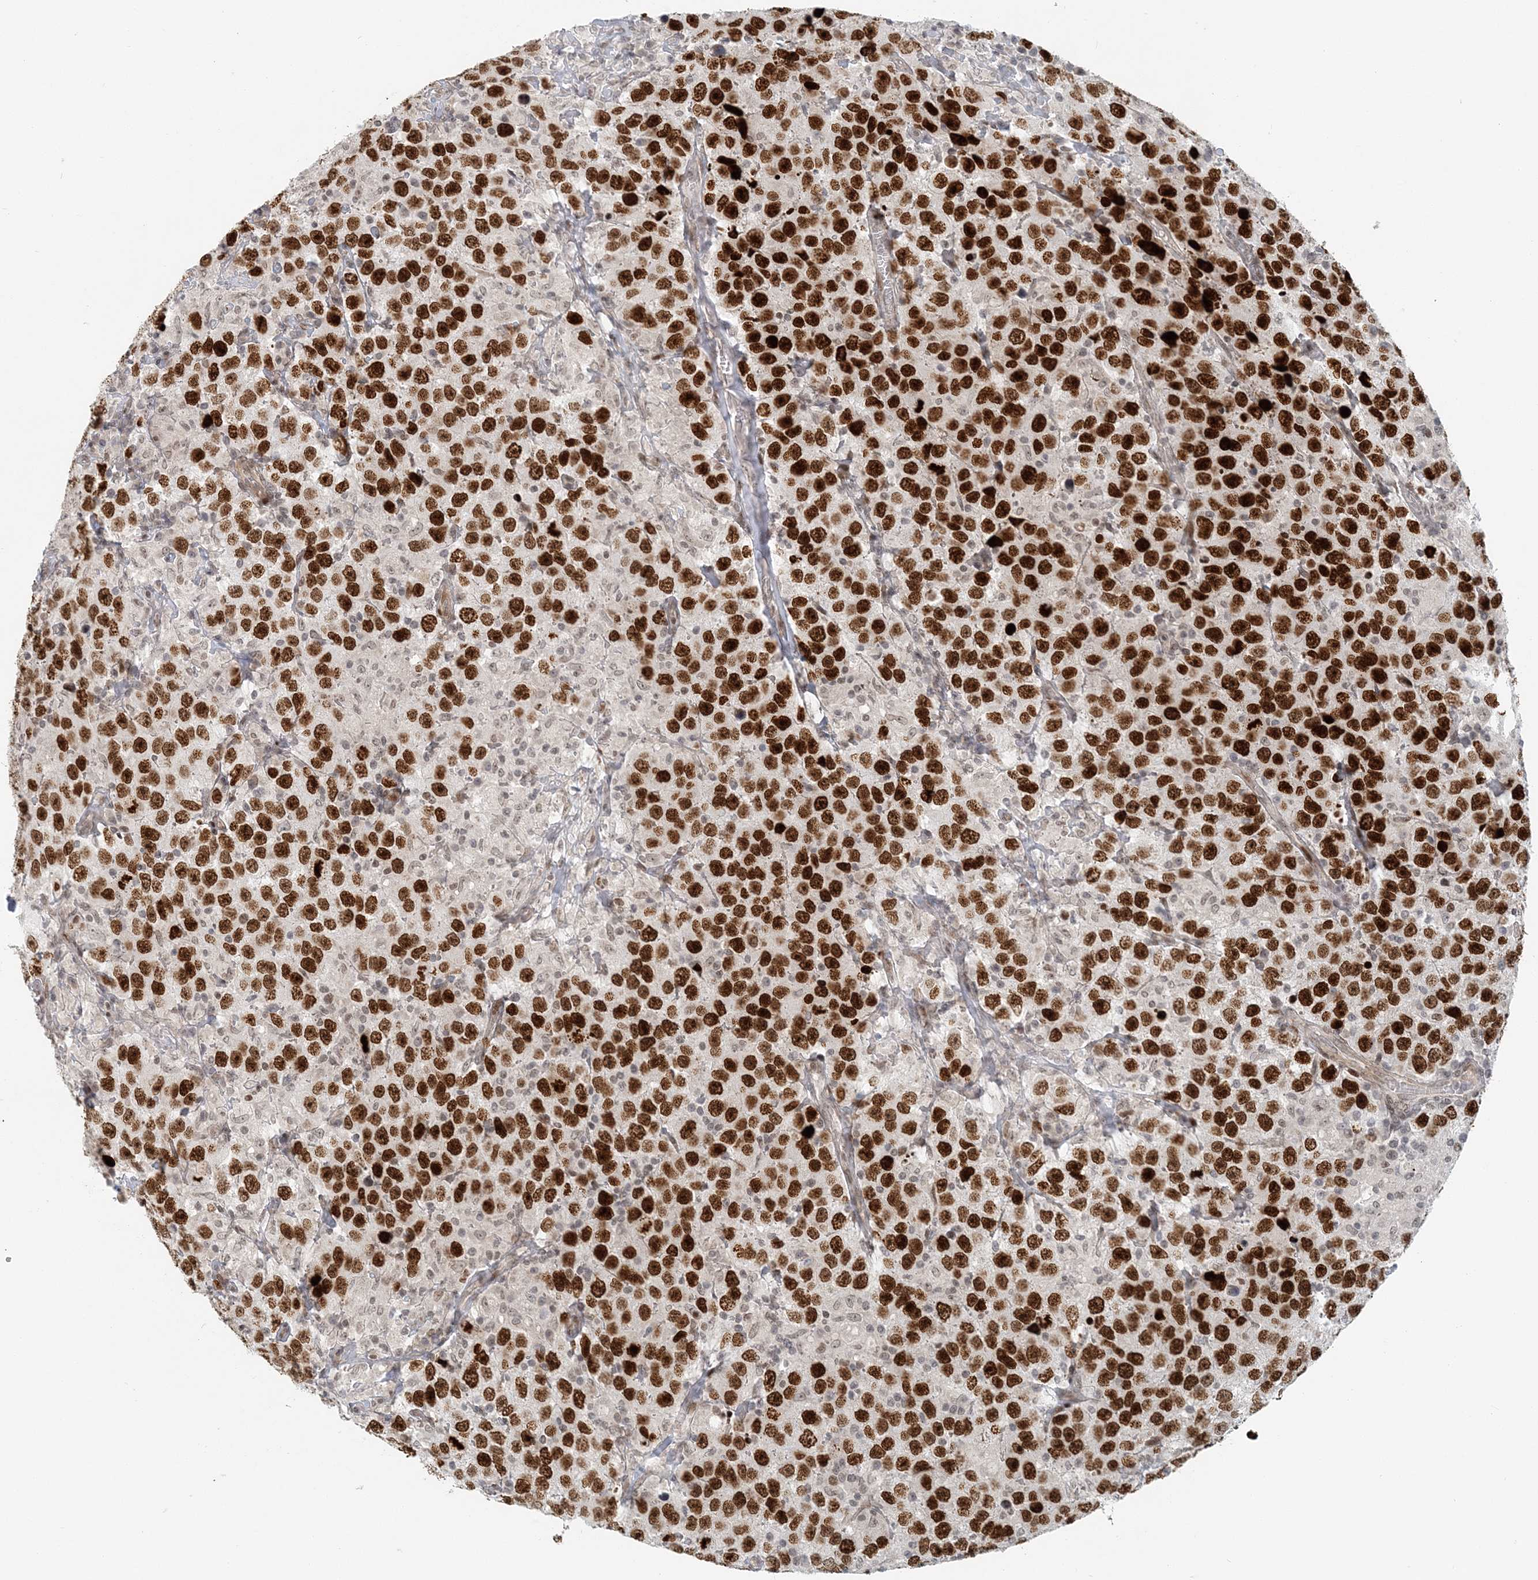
{"staining": {"intensity": "strong", "quantity": ">75%", "location": "nuclear"}, "tissue": "testis cancer", "cell_type": "Tumor cells", "image_type": "cancer", "snomed": [{"axis": "morphology", "description": "Seminoma, NOS"}, {"axis": "topography", "description": "Testis"}], "caption": "The image shows immunohistochemical staining of testis seminoma. There is strong nuclear staining is seen in about >75% of tumor cells. The staining is performed using DAB brown chromogen to label protein expression. The nuclei are counter-stained blue using hematoxylin.", "gene": "BAZ1B", "patient": {"sex": "male", "age": 41}}